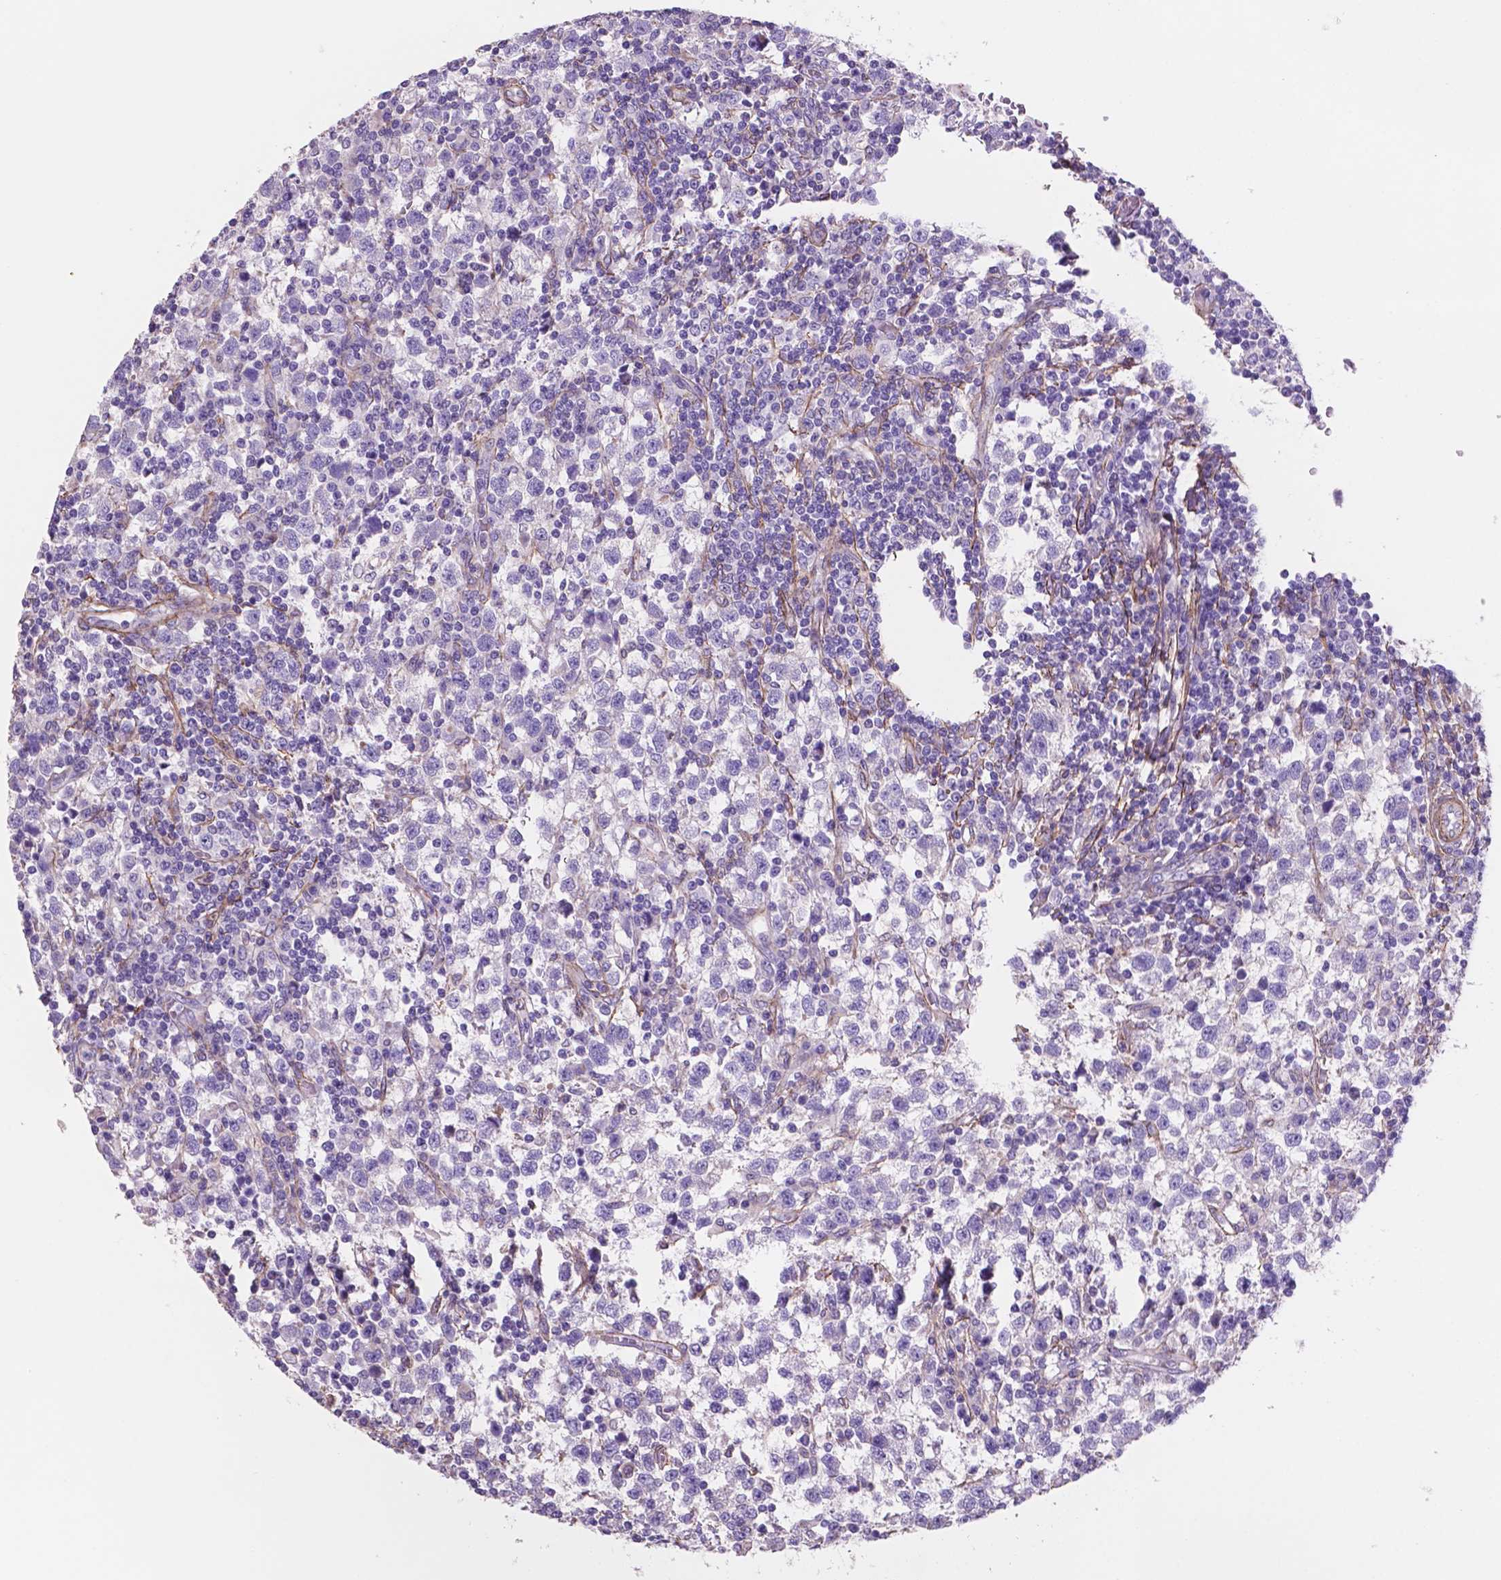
{"staining": {"intensity": "negative", "quantity": "none", "location": "none"}, "tissue": "testis cancer", "cell_type": "Tumor cells", "image_type": "cancer", "snomed": [{"axis": "morphology", "description": "Seminoma, NOS"}, {"axis": "topography", "description": "Testis"}], "caption": "There is no significant expression in tumor cells of testis seminoma. The staining was performed using DAB to visualize the protein expression in brown, while the nuclei were stained in blue with hematoxylin (Magnification: 20x).", "gene": "TOR2A", "patient": {"sex": "male", "age": 34}}